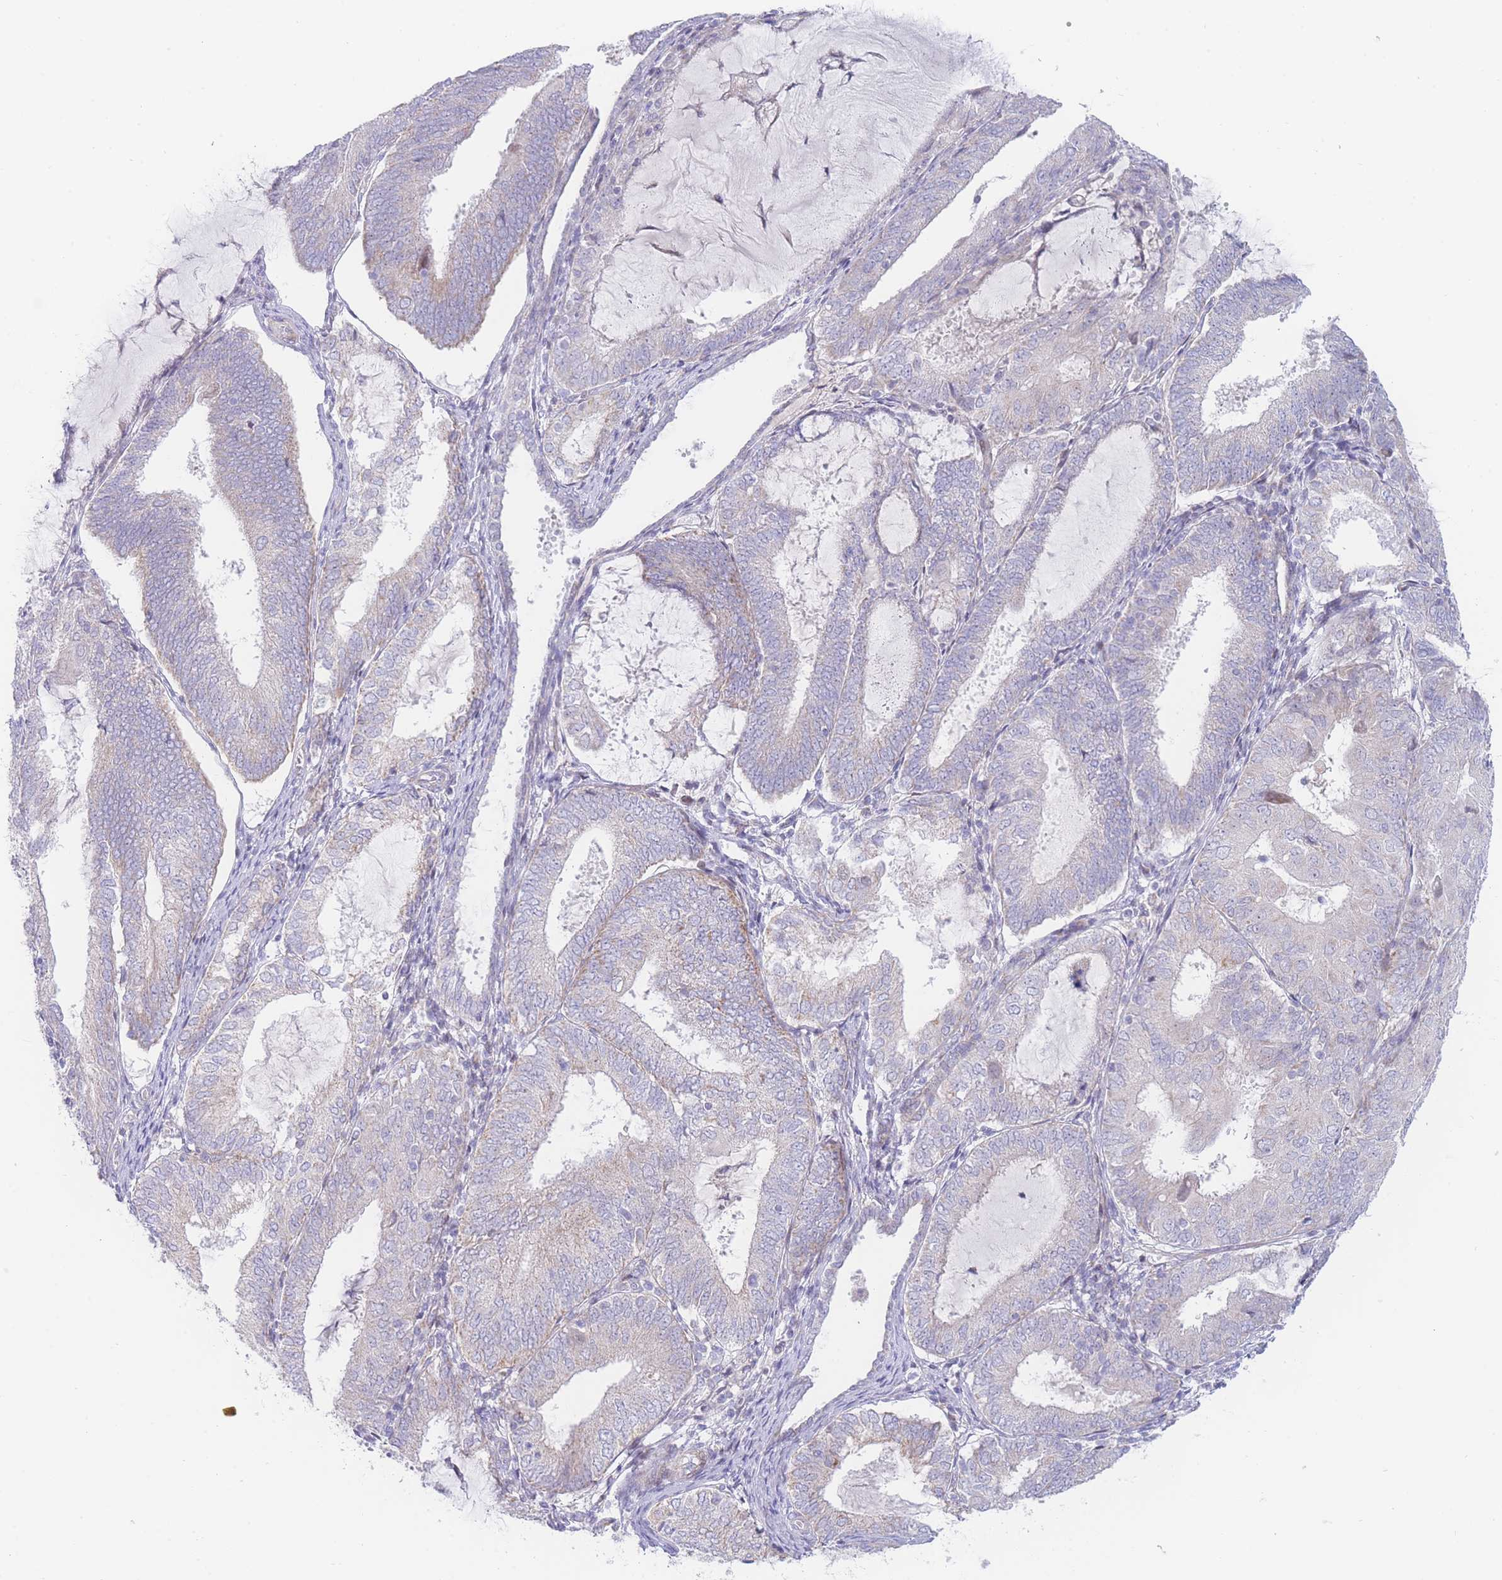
{"staining": {"intensity": "weak", "quantity": "<25%", "location": "cytoplasmic/membranous"}, "tissue": "endometrial cancer", "cell_type": "Tumor cells", "image_type": "cancer", "snomed": [{"axis": "morphology", "description": "Adenocarcinoma, NOS"}, {"axis": "topography", "description": "Endometrium"}], "caption": "Image shows no significant protein positivity in tumor cells of endometrial cancer. (DAB IHC visualized using brightfield microscopy, high magnification).", "gene": "GPAM", "patient": {"sex": "female", "age": 81}}